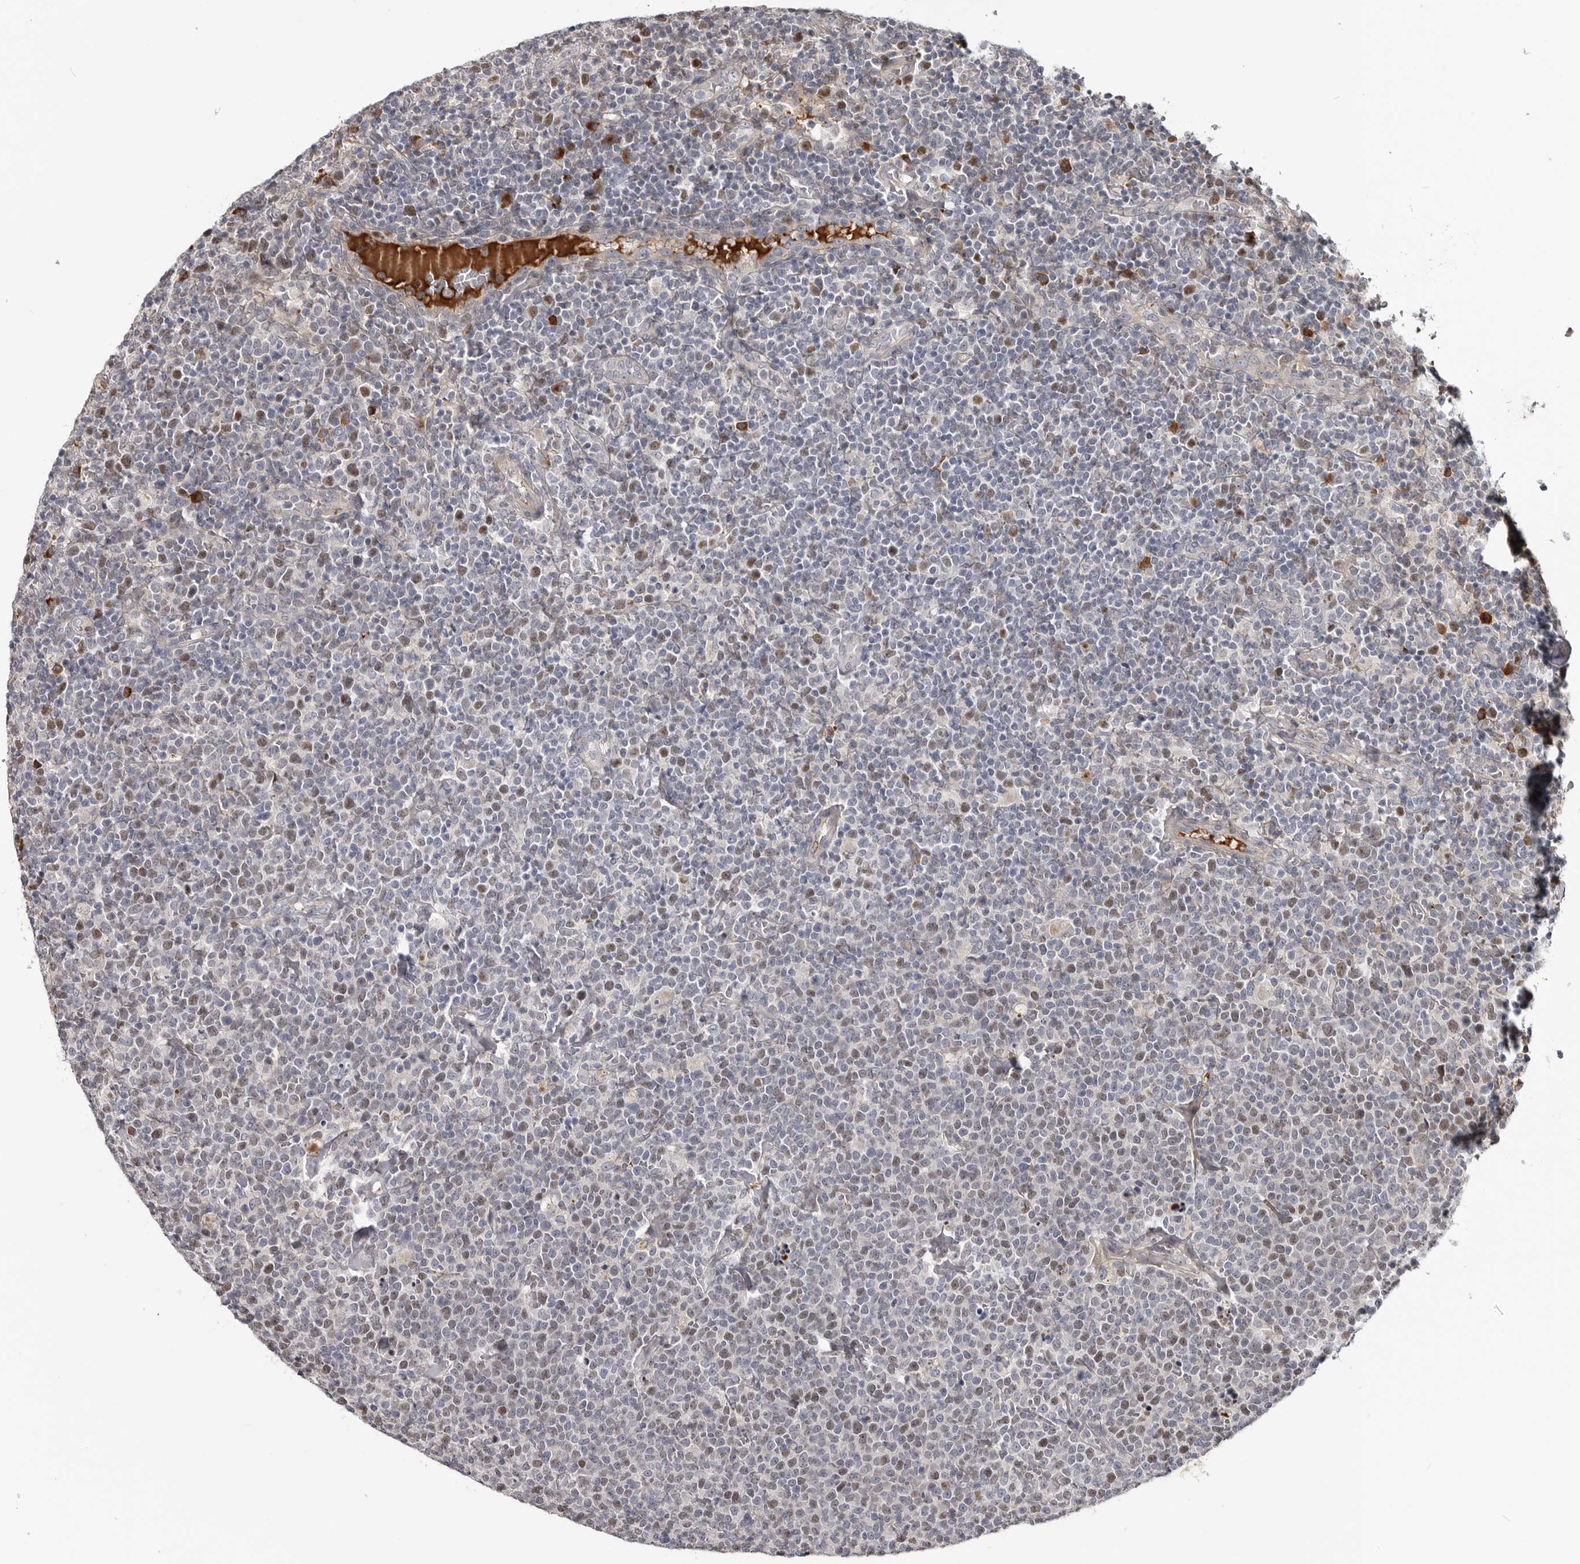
{"staining": {"intensity": "weak", "quantity": "25%-75%", "location": "nuclear"}, "tissue": "lymphoma", "cell_type": "Tumor cells", "image_type": "cancer", "snomed": [{"axis": "morphology", "description": "Malignant lymphoma, non-Hodgkin's type, High grade"}, {"axis": "topography", "description": "Lymph node"}], "caption": "High-power microscopy captured an immunohistochemistry (IHC) histopathology image of malignant lymphoma, non-Hodgkin's type (high-grade), revealing weak nuclear staining in about 25%-75% of tumor cells.", "gene": "ZNF277", "patient": {"sex": "male", "age": 61}}